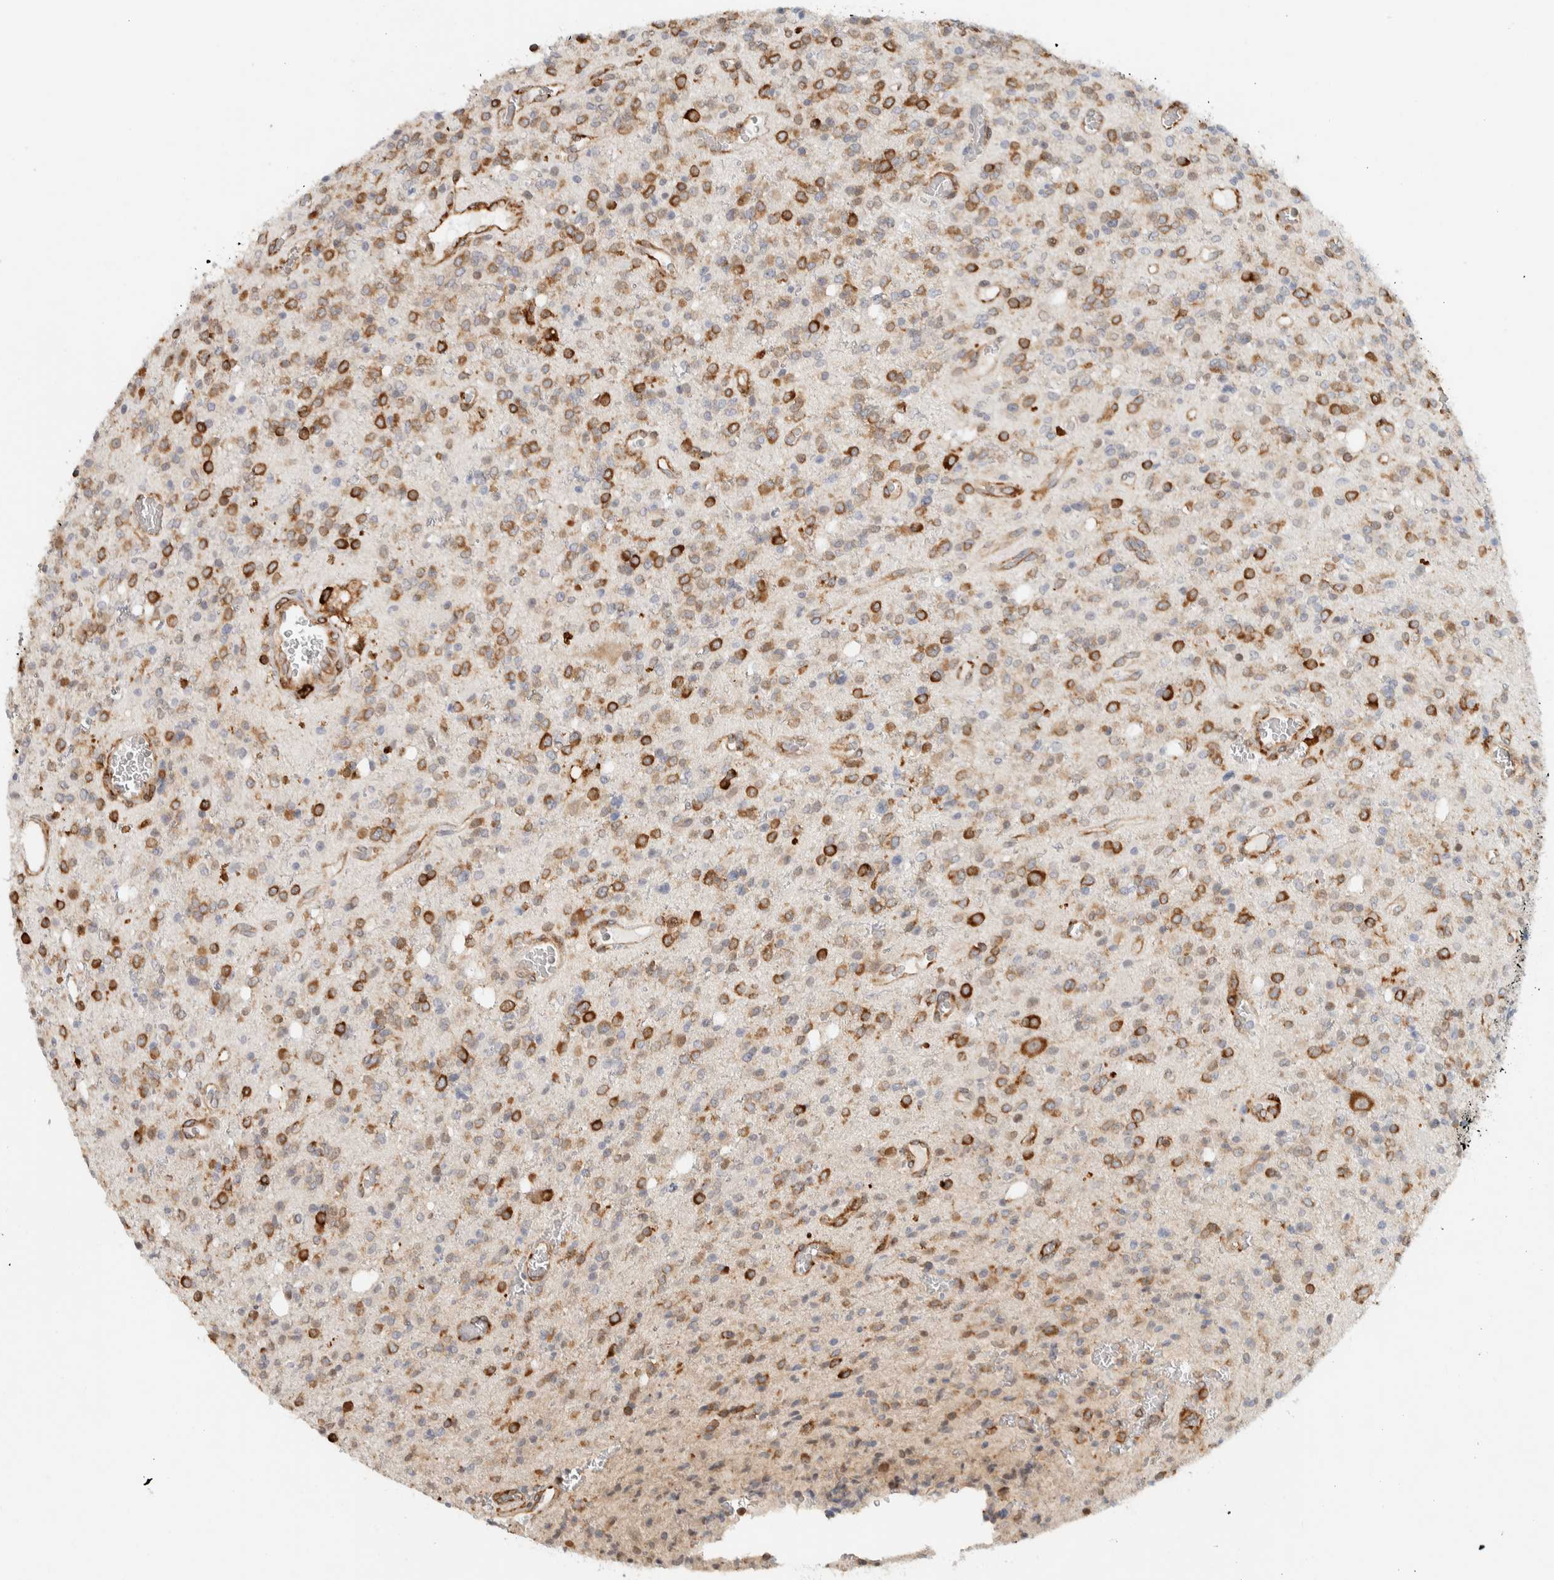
{"staining": {"intensity": "moderate", "quantity": ">75%", "location": "cytoplasmic/membranous"}, "tissue": "glioma", "cell_type": "Tumor cells", "image_type": "cancer", "snomed": [{"axis": "morphology", "description": "Glioma, malignant, High grade"}, {"axis": "topography", "description": "Brain"}], "caption": "This image shows IHC staining of malignant glioma (high-grade), with medium moderate cytoplasmic/membranous expression in about >75% of tumor cells.", "gene": "LLGL2", "patient": {"sex": "male", "age": 34}}